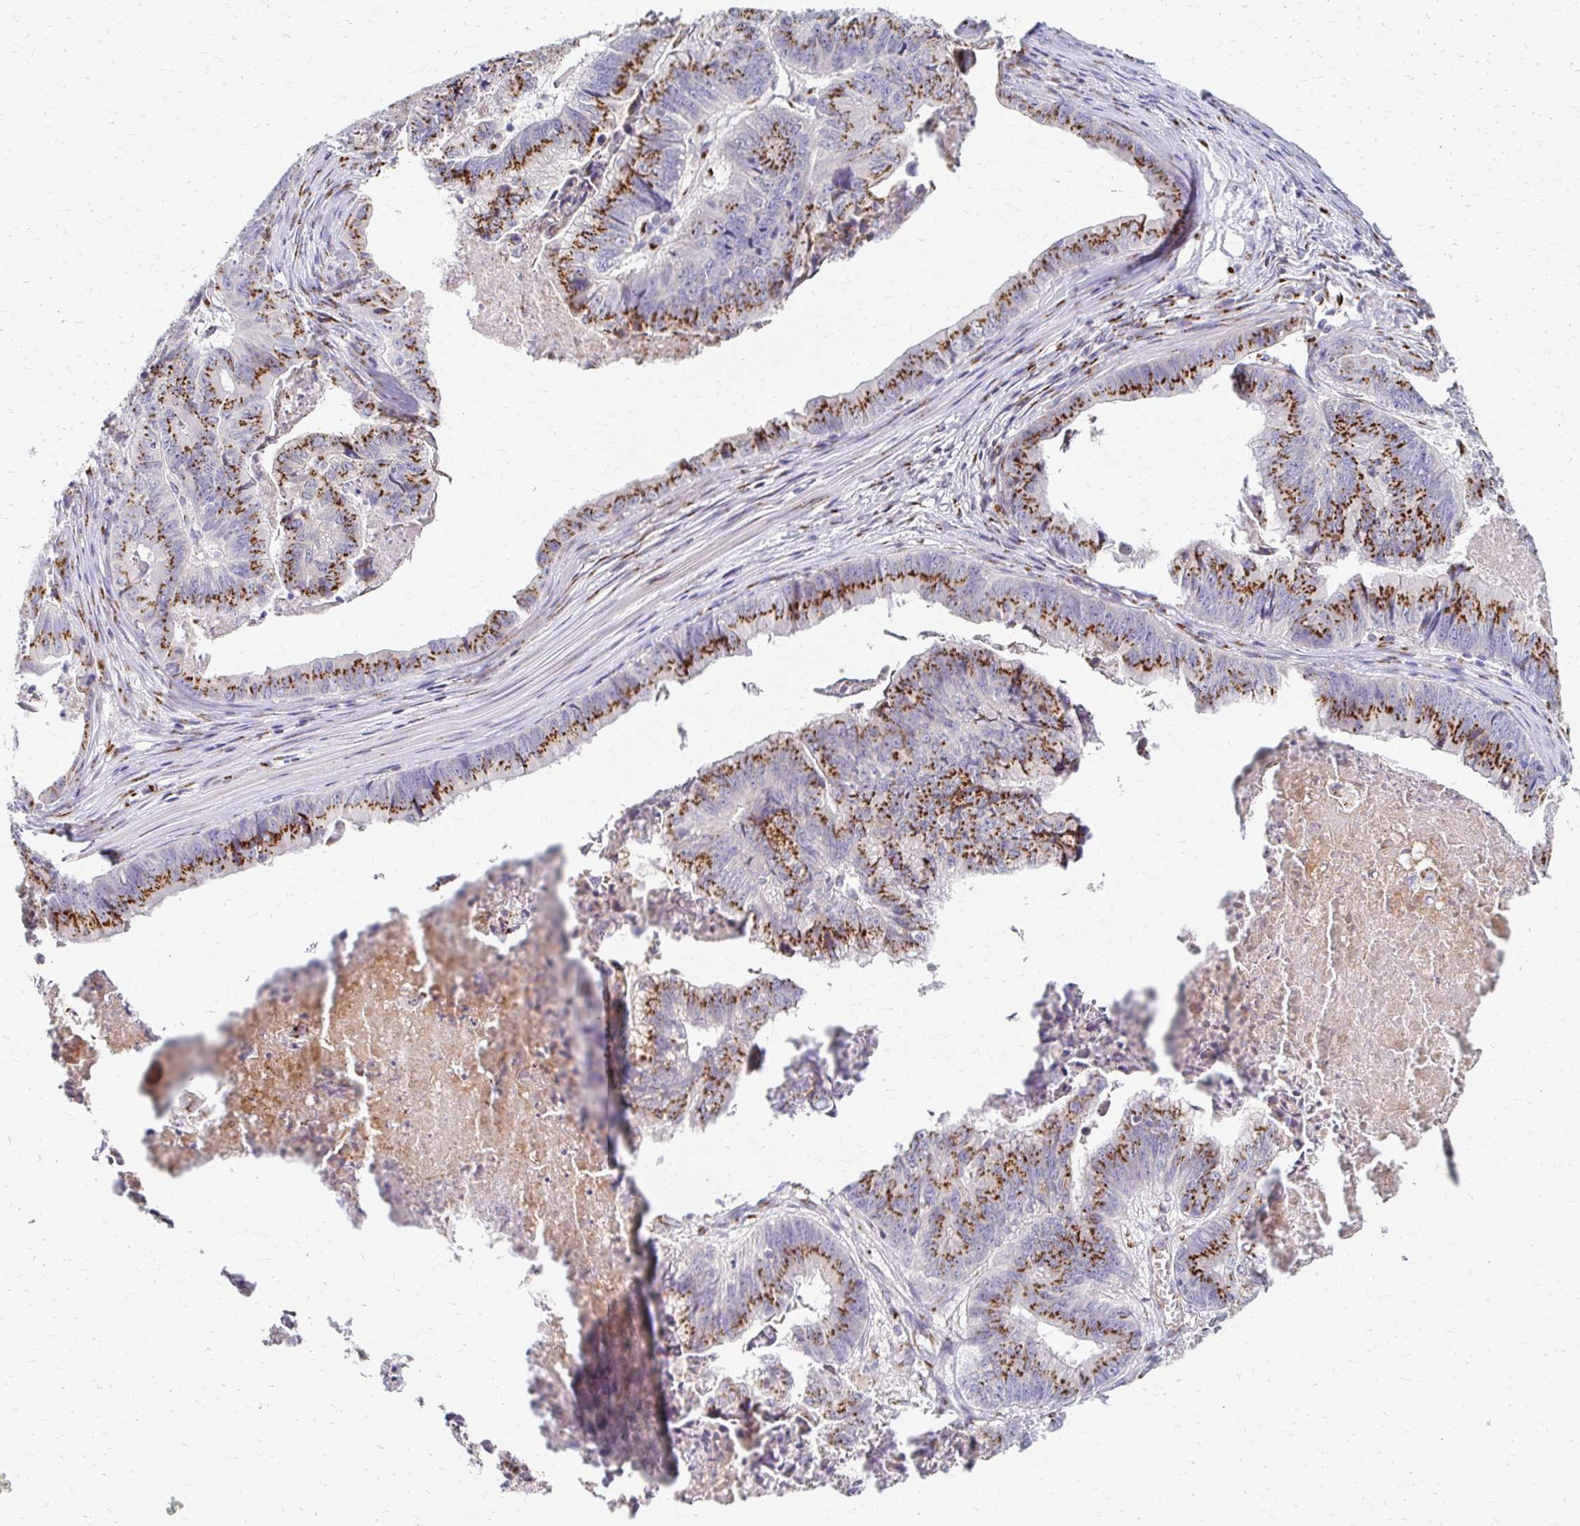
{"staining": {"intensity": "moderate", "quantity": ">75%", "location": "cytoplasmic/membranous"}, "tissue": "stomach cancer", "cell_type": "Tumor cells", "image_type": "cancer", "snomed": [{"axis": "morphology", "description": "Adenocarcinoma, NOS"}, {"axis": "topography", "description": "Stomach, lower"}], "caption": "The immunohistochemical stain labels moderate cytoplasmic/membranous expression in tumor cells of stomach cancer tissue.", "gene": "TM9SF1", "patient": {"sex": "male", "age": 77}}